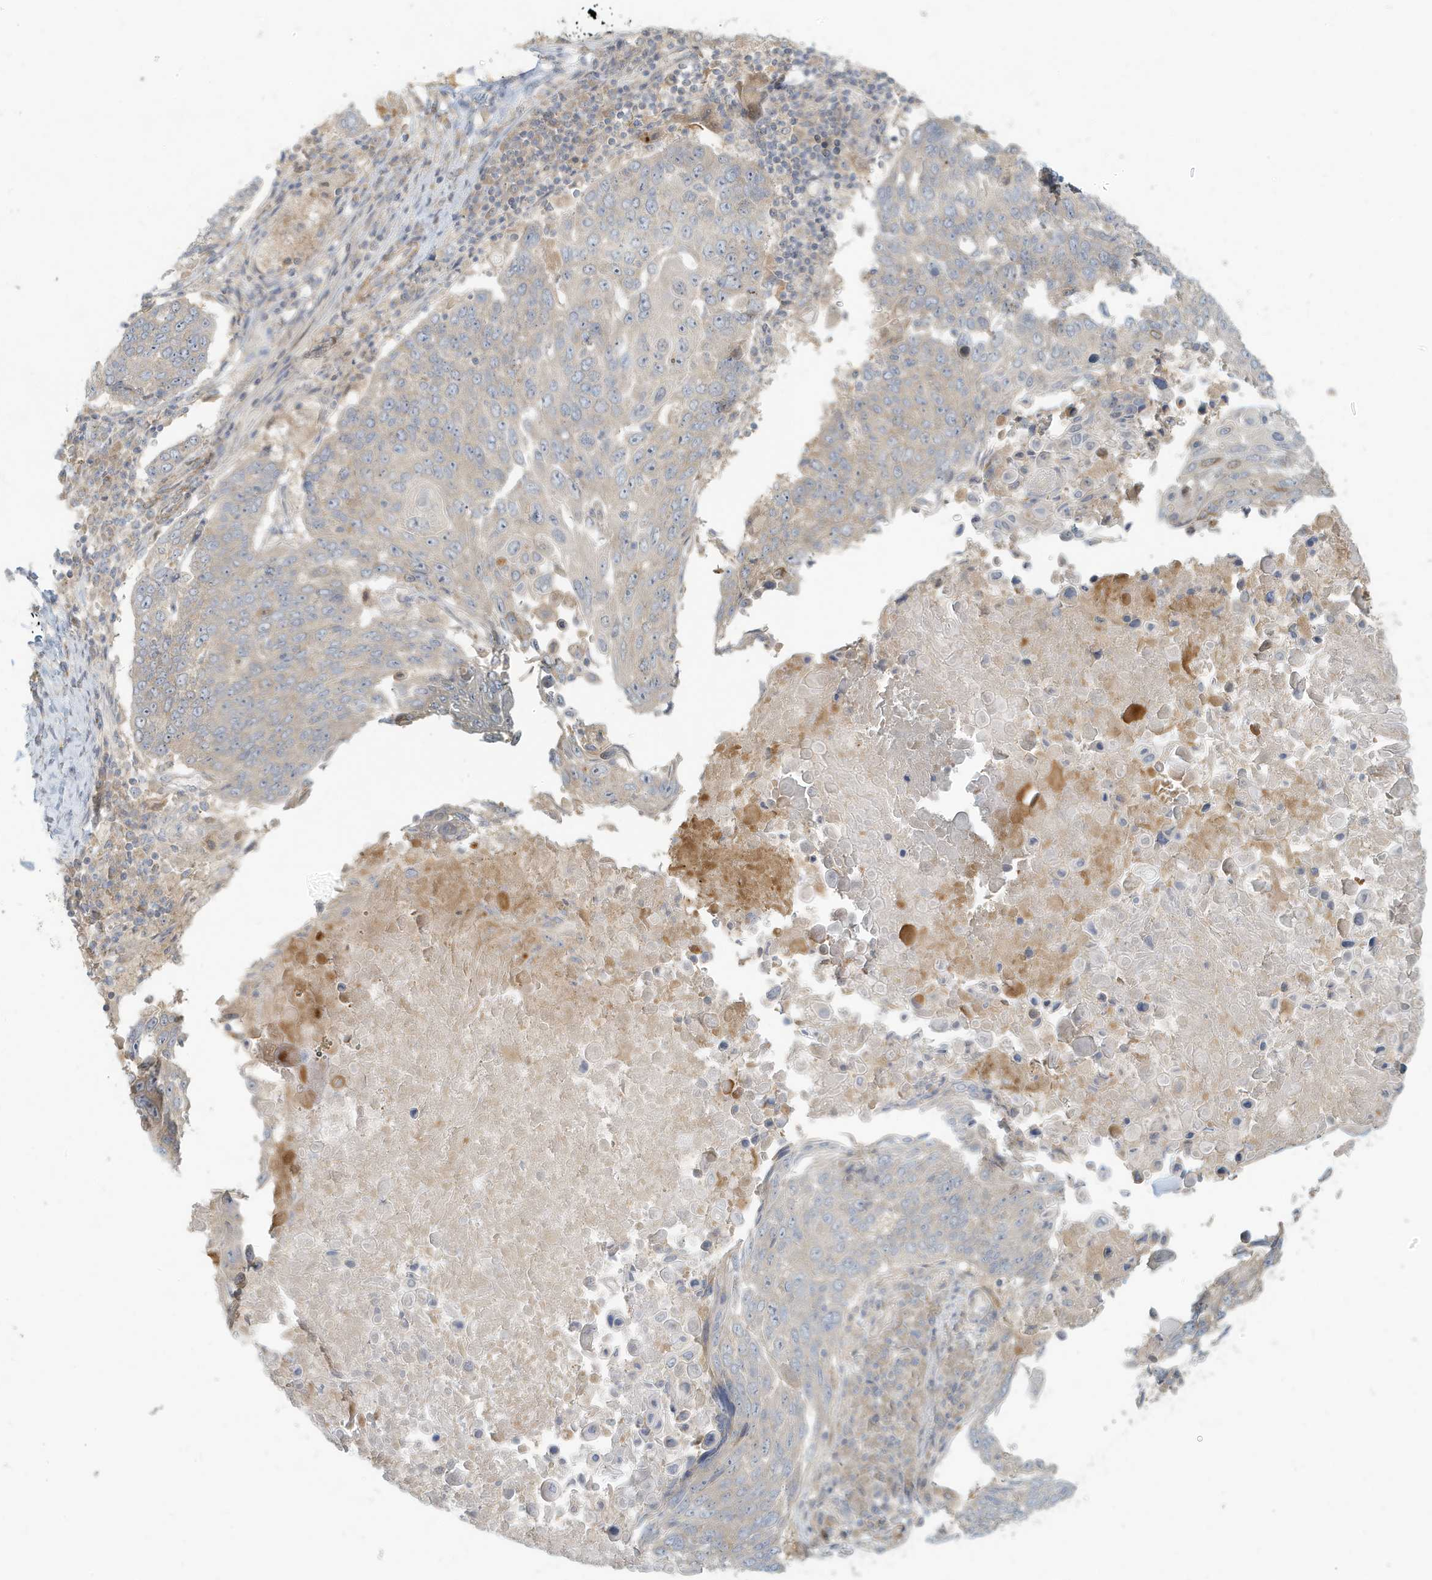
{"staining": {"intensity": "negative", "quantity": "none", "location": "none"}, "tissue": "lung cancer", "cell_type": "Tumor cells", "image_type": "cancer", "snomed": [{"axis": "morphology", "description": "Squamous cell carcinoma, NOS"}, {"axis": "topography", "description": "Lung"}], "caption": "Micrograph shows no significant protein expression in tumor cells of lung squamous cell carcinoma.", "gene": "MCOLN1", "patient": {"sex": "male", "age": 66}}